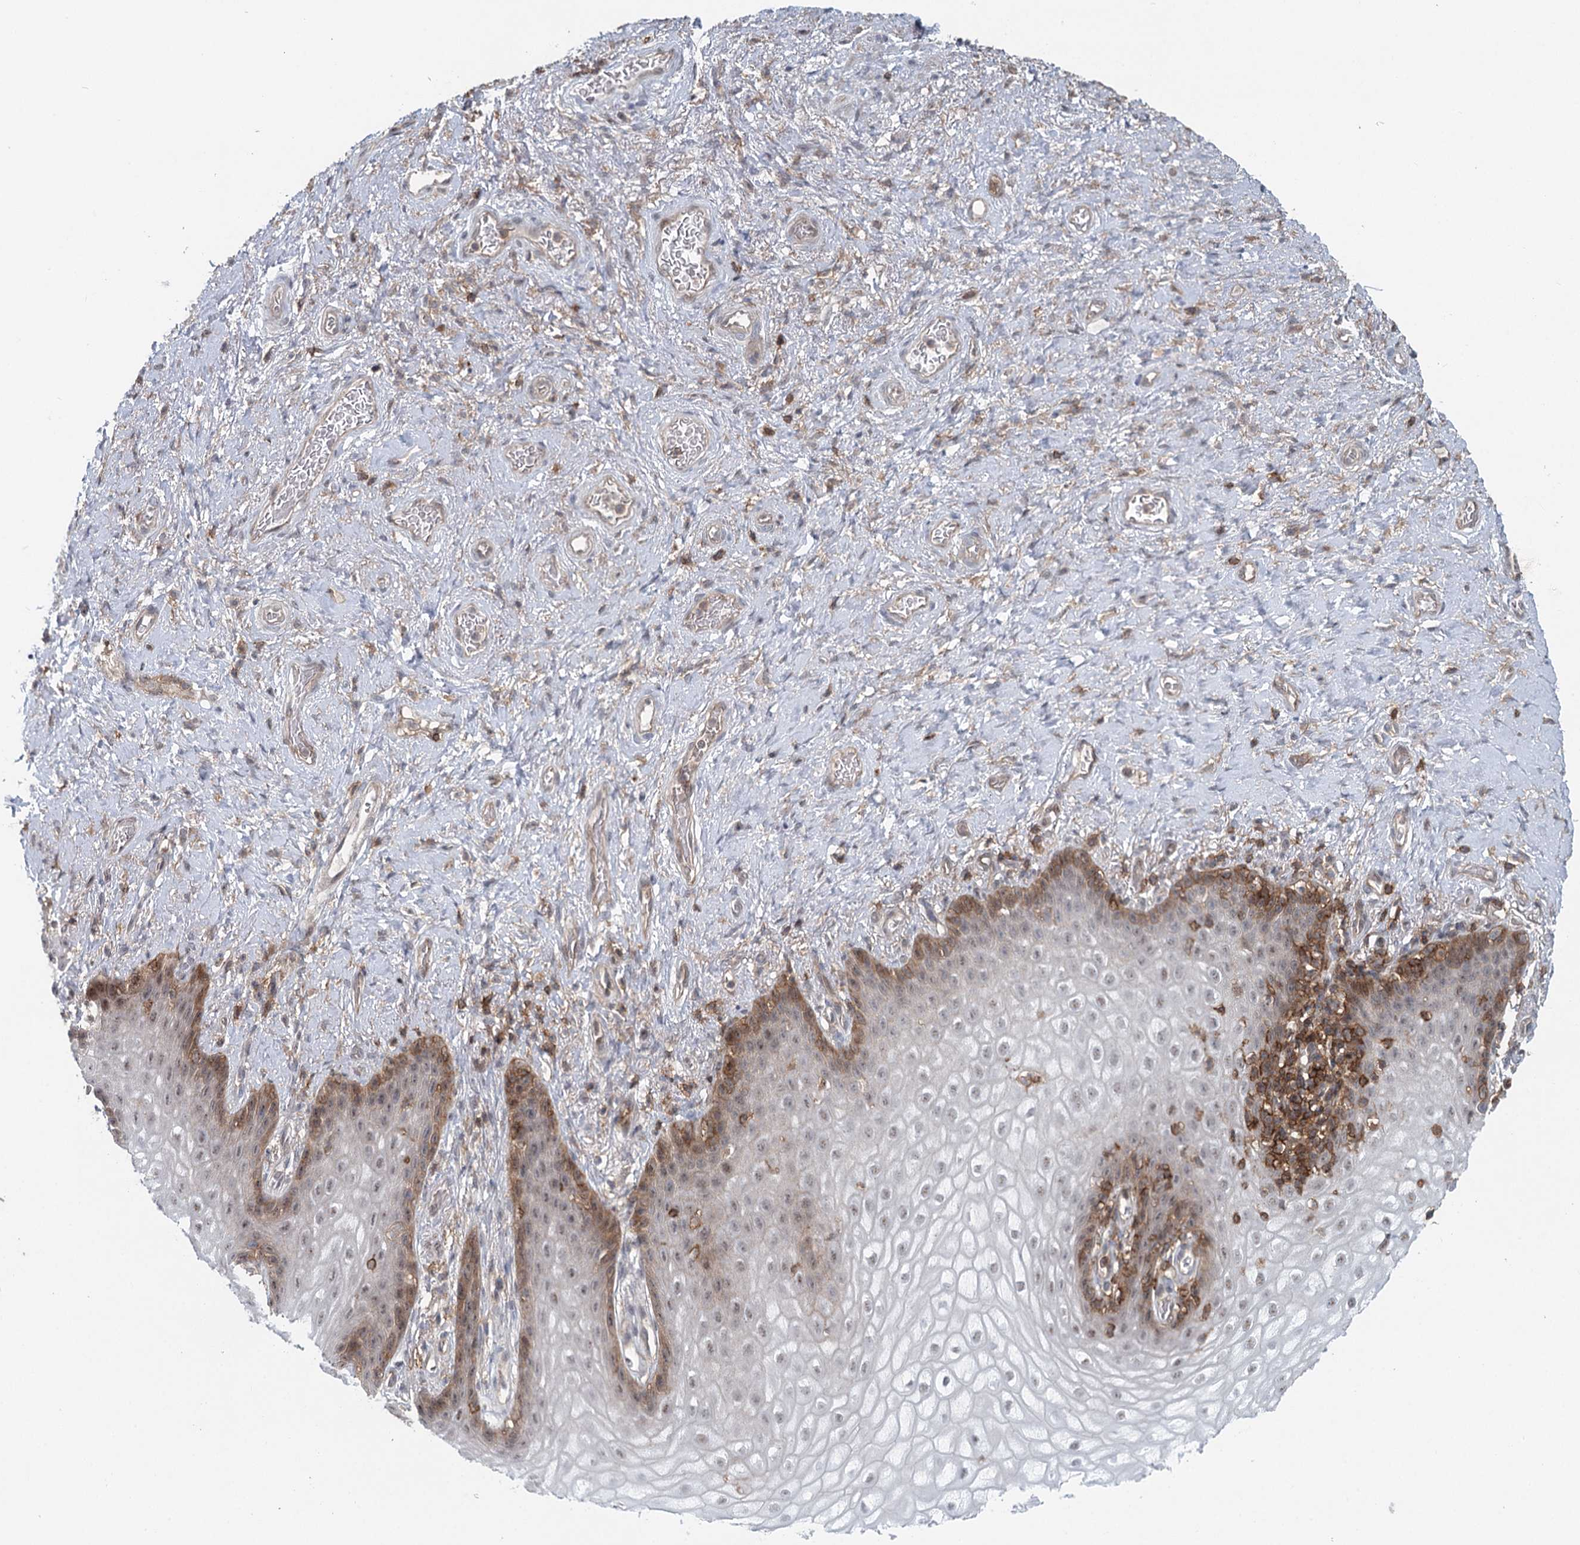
{"staining": {"intensity": "moderate", "quantity": "<25%", "location": "cytoplasmic/membranous,nuclear"}, "tissue": "vagina", "cell_type": "Squamous epithelial cells", "image_type": "normal", "snomed": [{"axis": "morphology", "description": "Normal tissue, NOS"}, {"axis": "topography", "description": "Vagina"}], "caption": "Immunohistochemistry histopathology image of benign vagina: vagina stained using immunohistochemistry (IHC) displays low levels of moderate protein expression localized specifically in the cytoplasmic/membranous,nuclear of squamous epithelial cells, appearing as a cytoplasmic/membranous,nuclear brown color.", "gene": "CDC42SE2", "patient": {"sex": "female", "age": 60}}